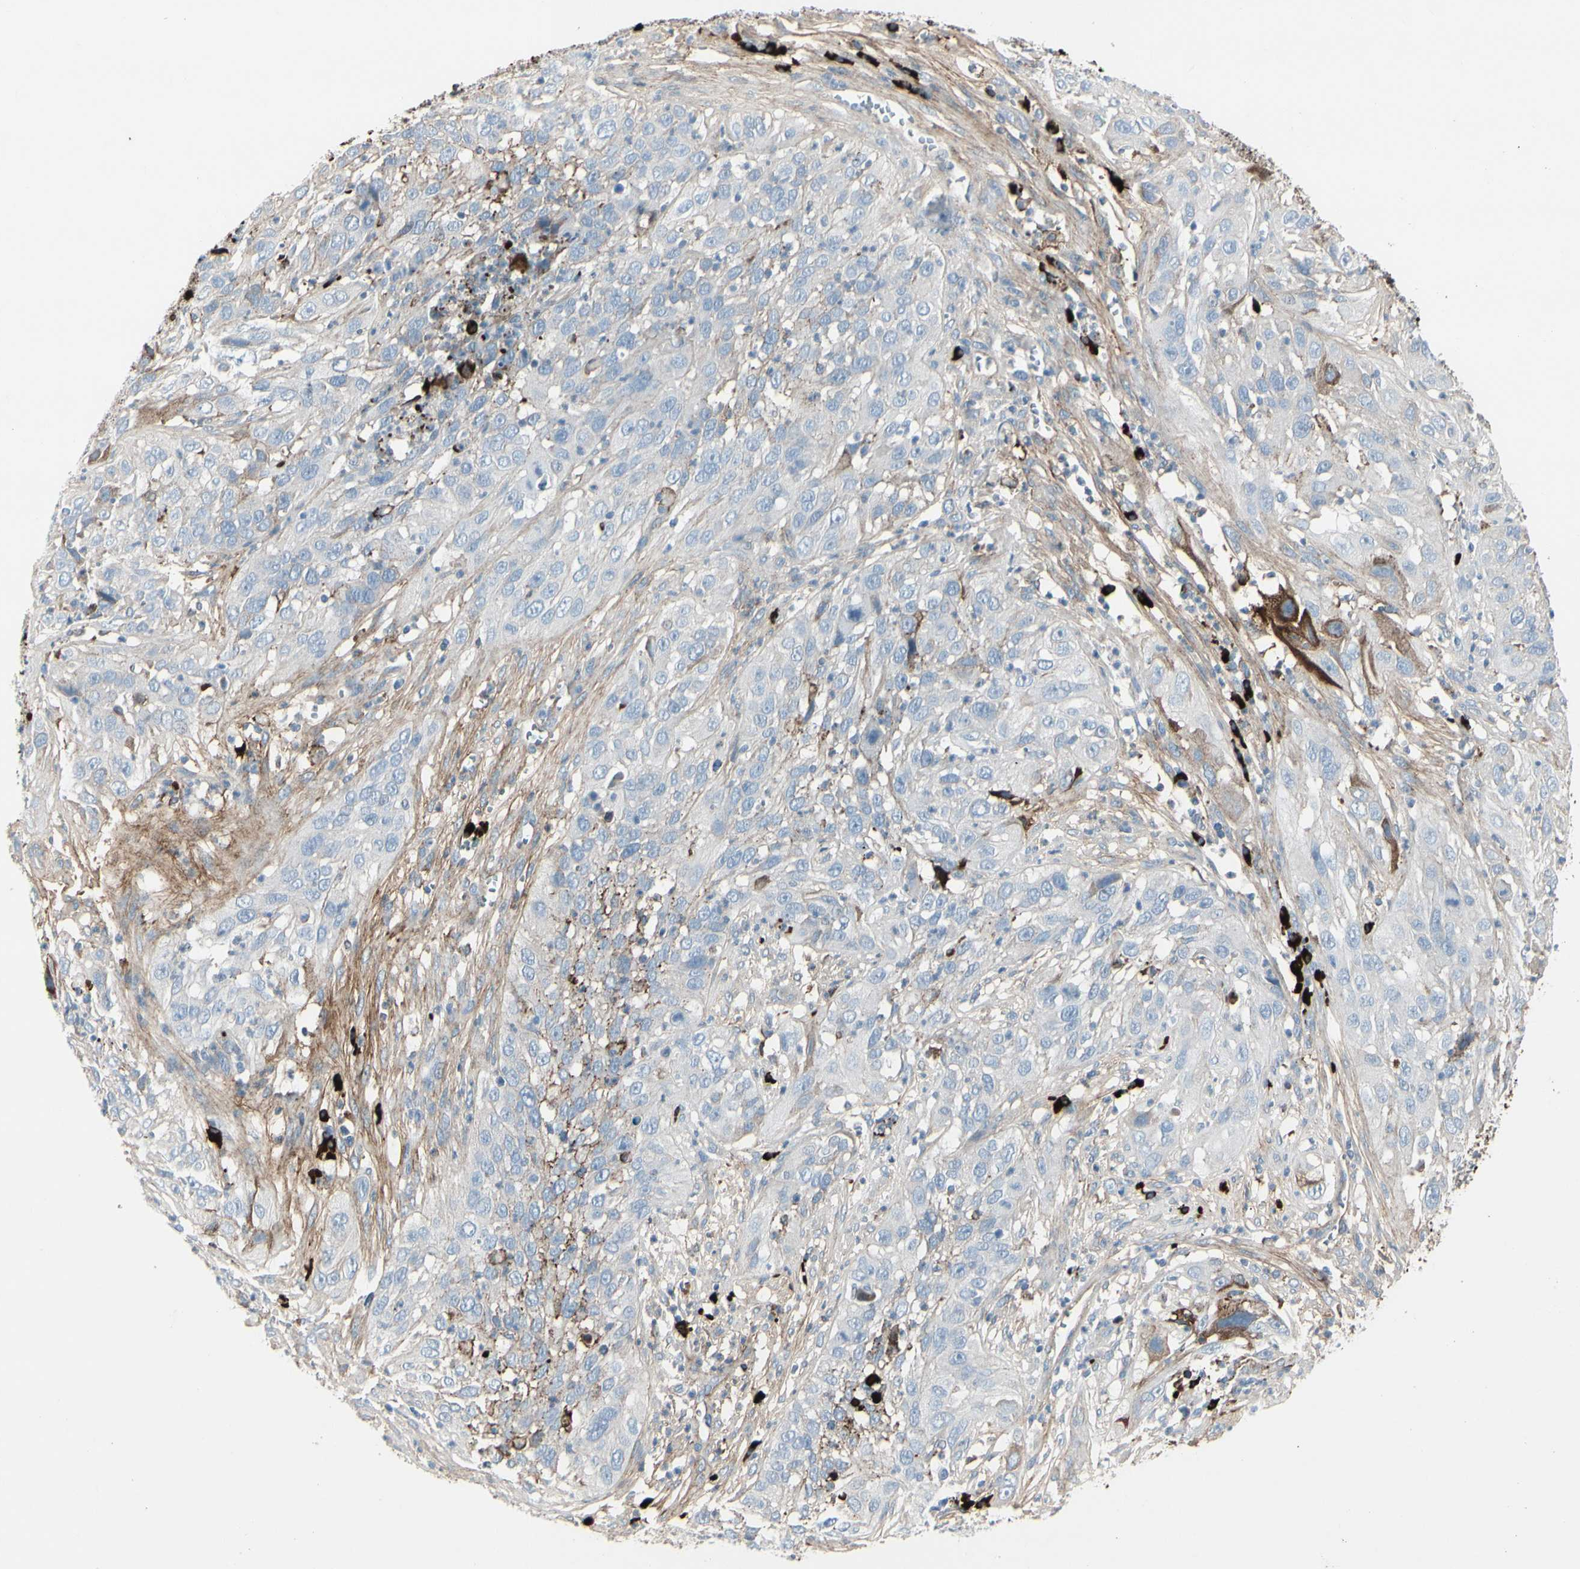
{"staining": {"intensity": "negative", "quantity": "none", "location": "none"}, "tissue": "cervical cancer", "cell_type": "Tumor cells", "image_type": "cancer", "snomed": [{"axis": "morphology", "description": "Squamous cell carcinoma, NOS"}, {"axis": "topography", "description": "Cervix"}], "caption": "The IHC histopathology image has no significant expression in tumor cells of cervical cancer tissue.", "gene": "IGHG1", "patient": {"sex": "female", "age": 32}}